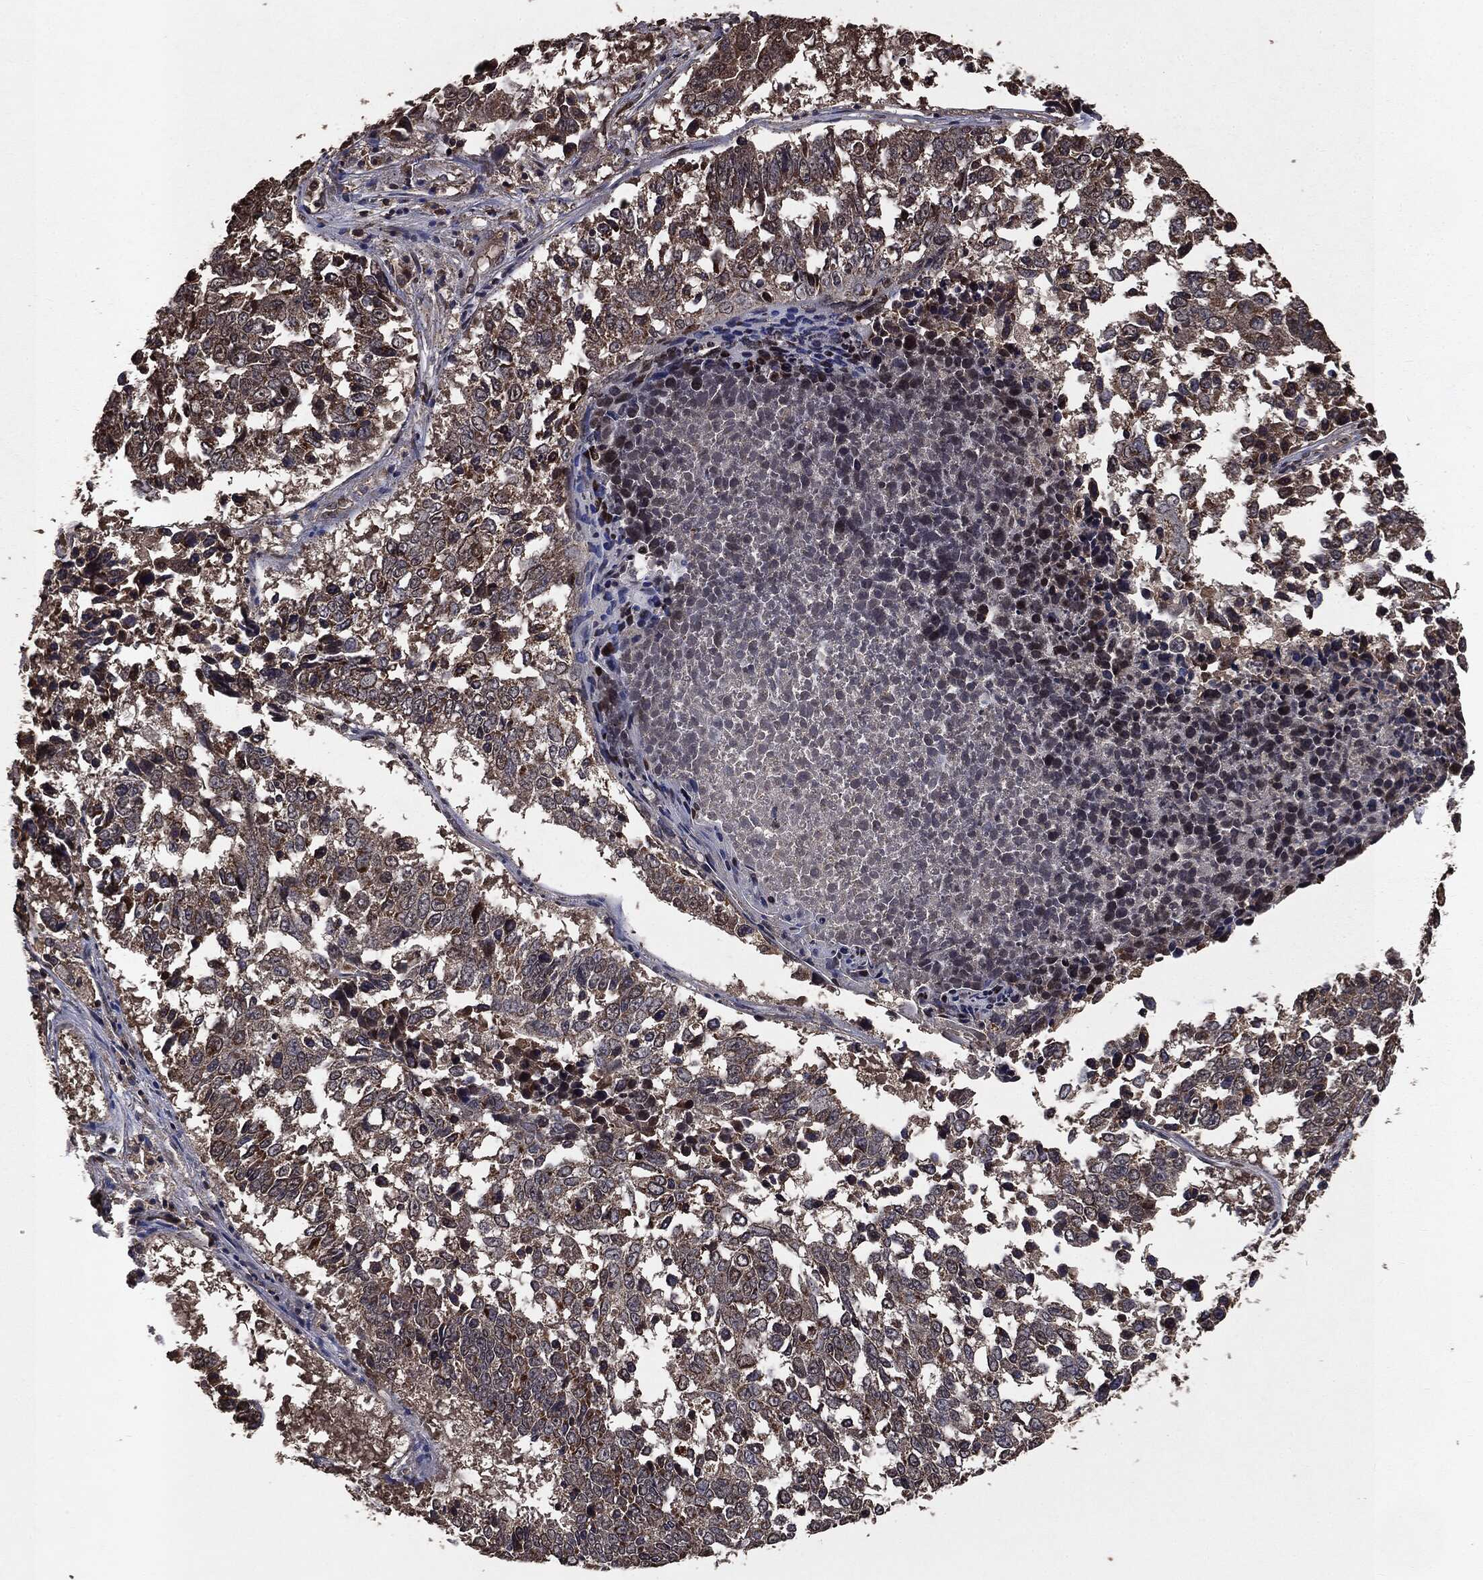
{"staining": {"intensity": "moderate", "quantity": "<25%", "location": "nuclear"}, "tissue": "lung cancer", "cell_type": "Tumor cells", "image_type": "cancer", "snomed": [{"axis": "morphology", "description": "Squamous cell carcinoma, NOS"}, {"axis": "topography", "description": "Lung"}], "caption": "Tumor cells show low levels of moderate nuclear positivity in approximately <25% of cells in human lung cancer. (DAB IHC, brown staining for protein, blue staining for nuclei).", "gene": "PPP6R2", "patient": {"sex": "male", "age": 82}}